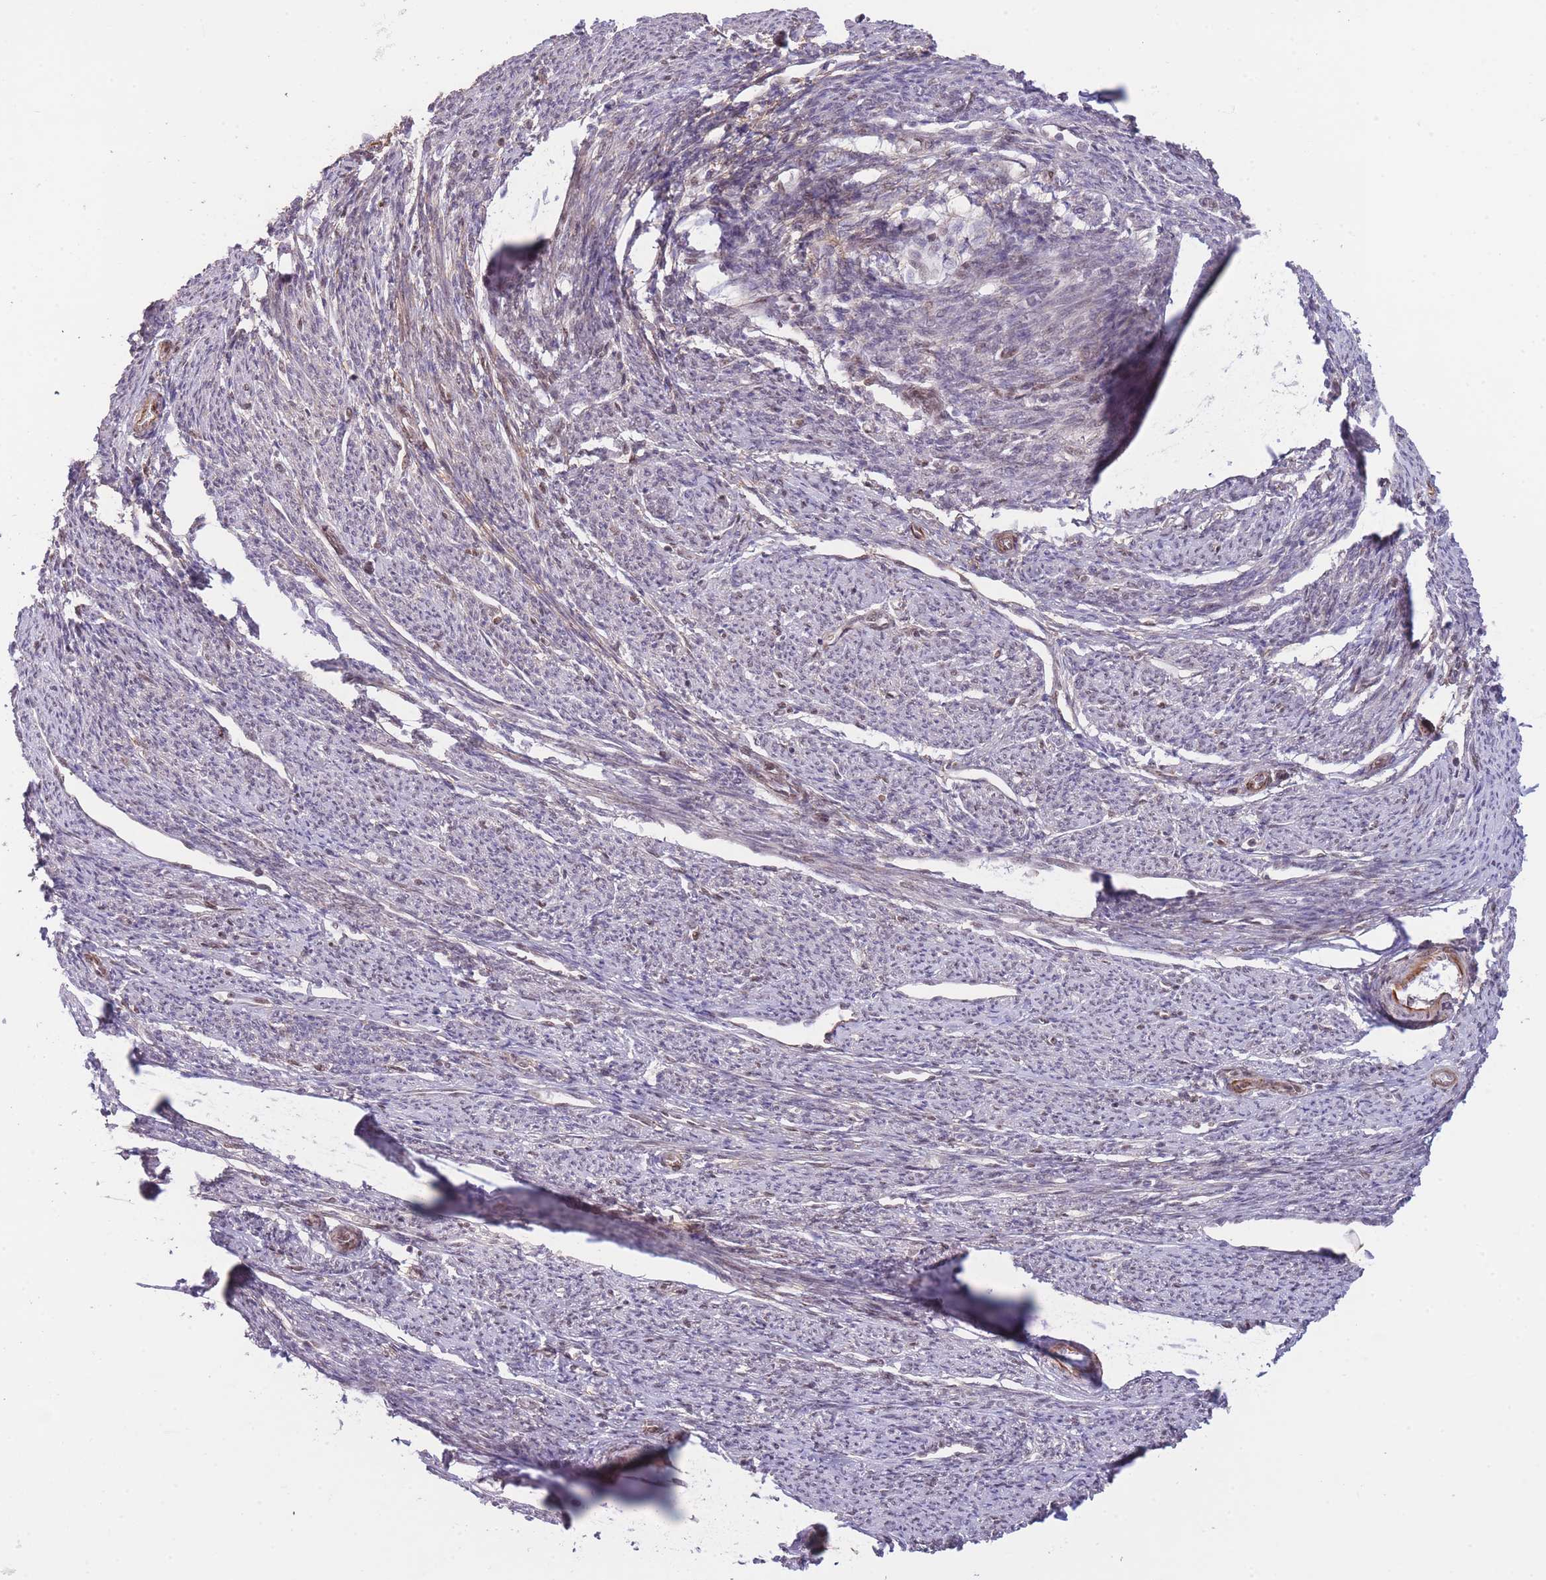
{"staining": {"intensity": "moderate", "quantity": ">75%", "location": "cytoplasmic/membranous,nuclear"}, "tissue": "smooth muscle", "cell_type": "Smooth muscle cells", "image_type": "normal", "snomed": [{"axis": "morphology", "description": "Normal tissue, NOS"}, {"axis": "topography", "description": "Smooth muscle"}, {"axis": "topography", "description": "Uterus"}], "caption": "Protein staining by immunohistochemistry displays moderate cytoplasmic/membranous,nuclear expression in approximately >75% of smooth muscle cells in benign smooth muscle.", "gene": "CARD8", "patient": {"sex": "female", "age": 59}}